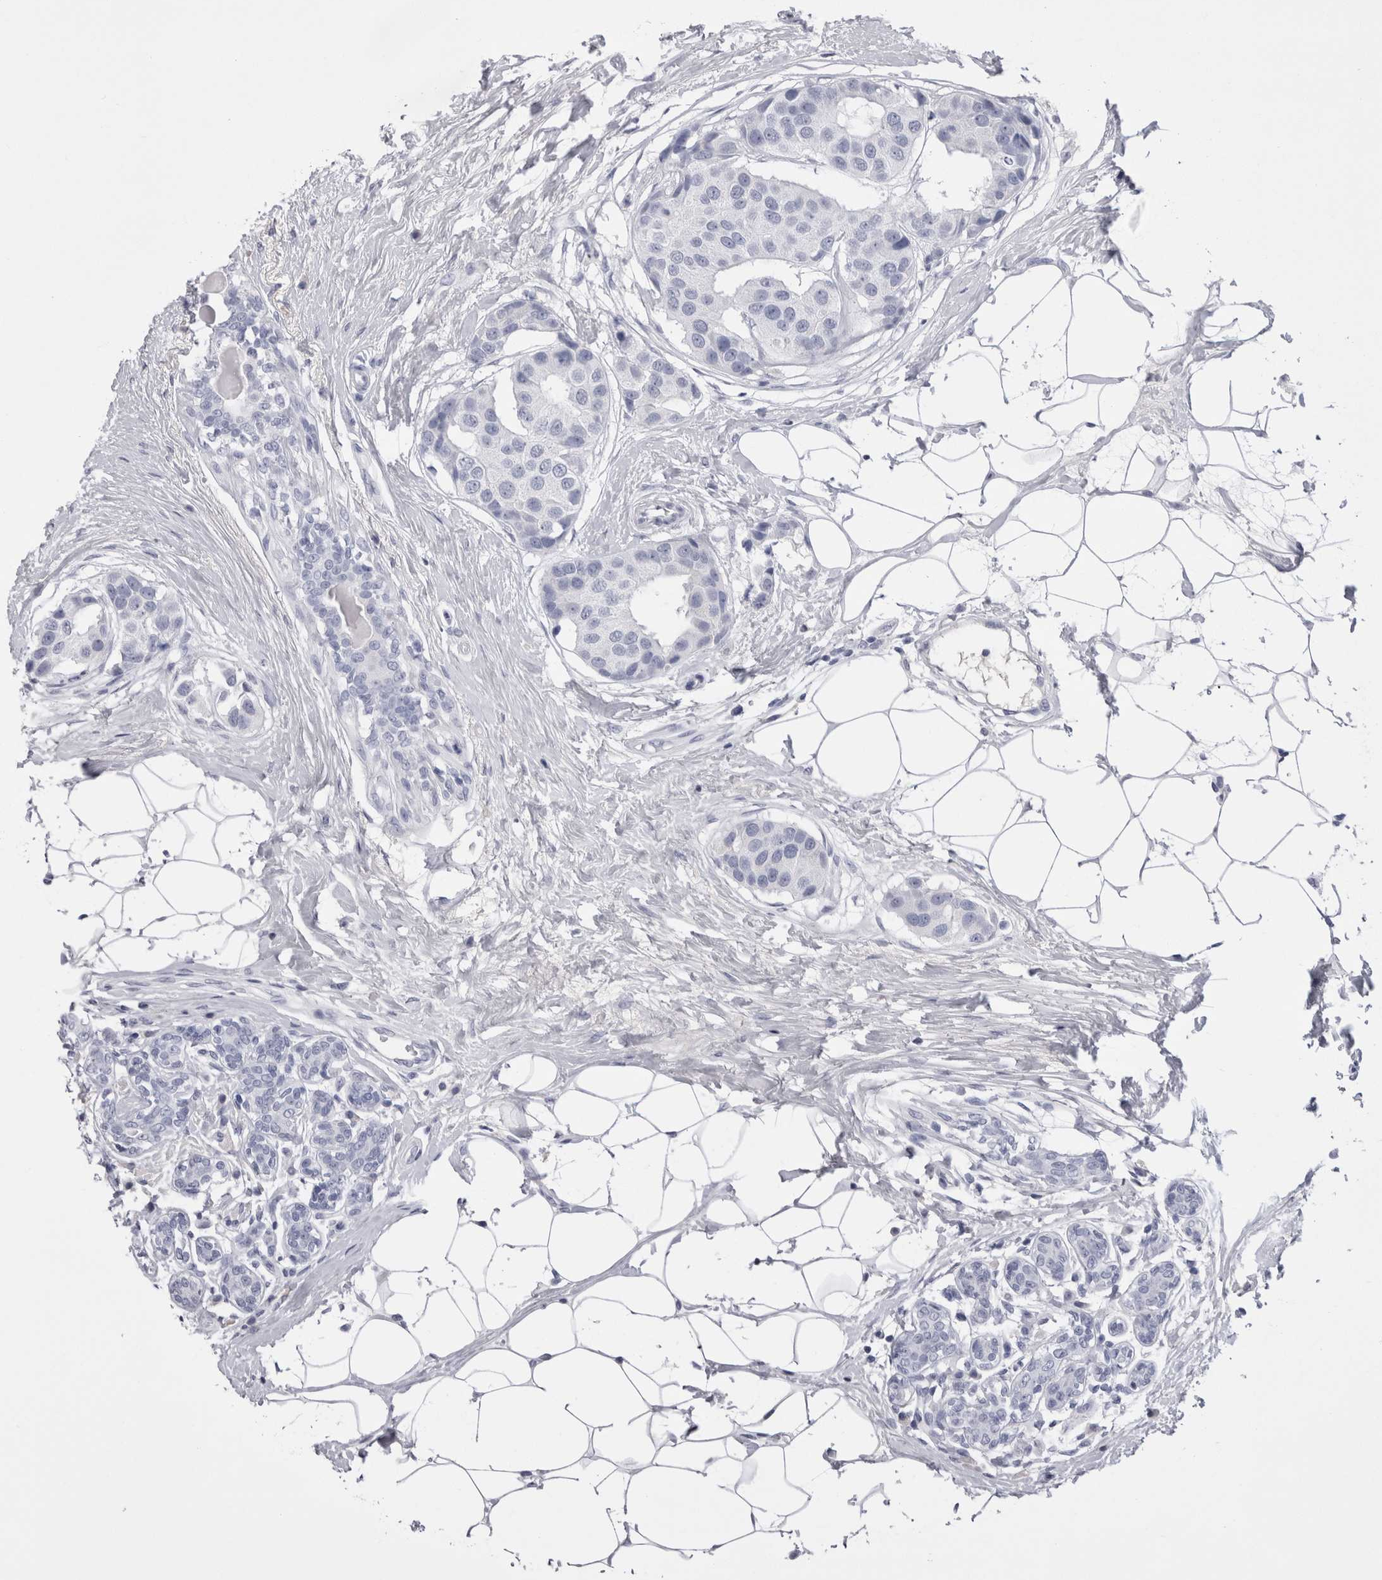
{"staining": {"intensity": "negative", "quantity": "none", "location": "none"}, "tissue": "breast cancer", "cell_type": "Tumor cells", "image_type": "cancer", "snomed": [{"axis": "morphology", "description": "Normal tissue, NOS"}, {"axis": "morphology", "description": "Duct carcinoma"}, {"axis": "topography", "description": "Breast"}], "caption": "This is a micrograph of immunohistochemistry staining of breast invasive ductal carcinoma, which shows no expression in tumor cells.", "gene": "CDHR5", "patient": {"sex": "female", "age": 39}}